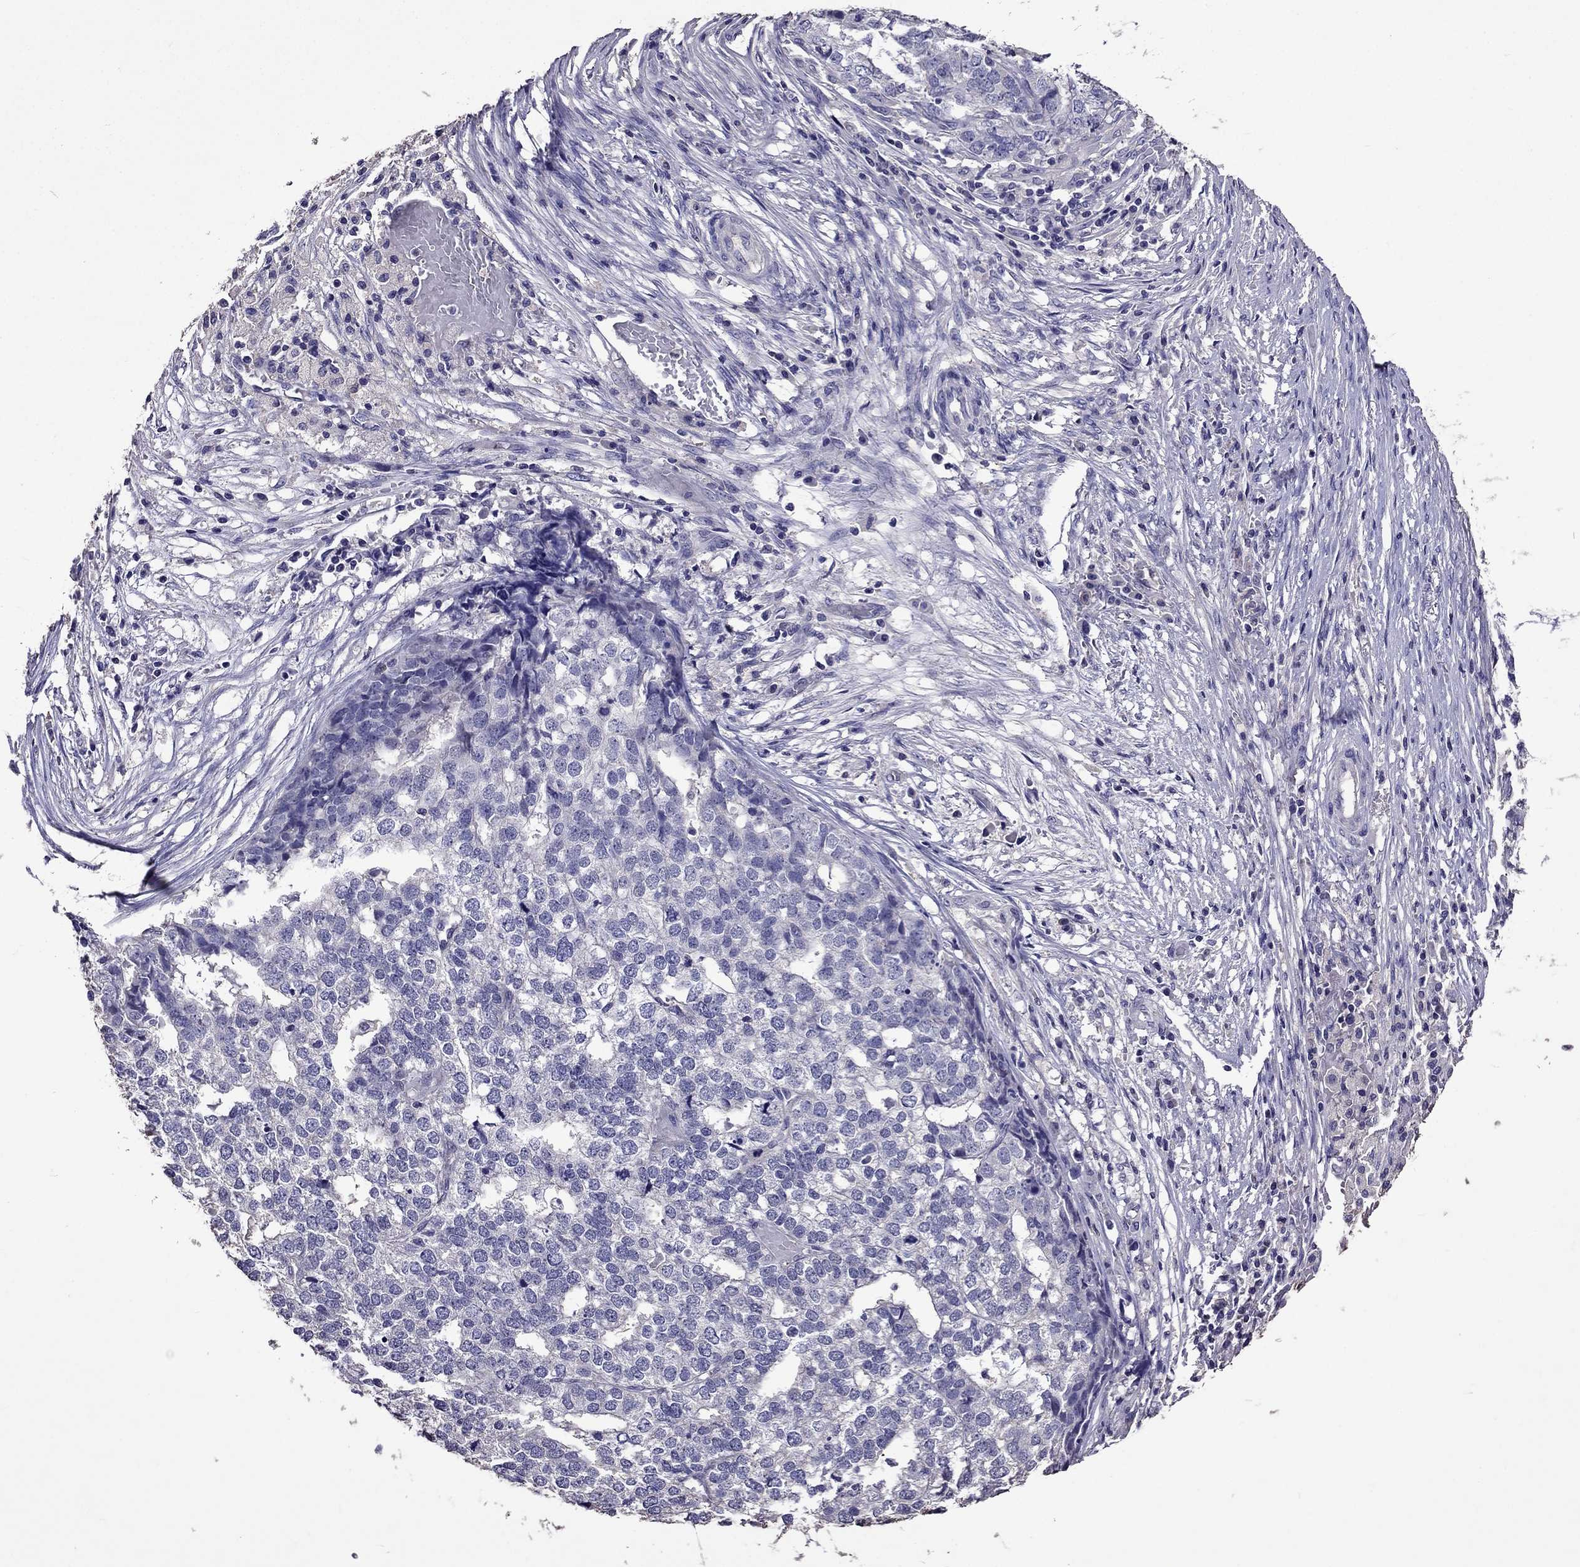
{"staining": {"intensity": "negative", "quantity": "none", "location": "none"}, "tissue": "stomach cancer", "cell_type": "Tumor cells", "image_type": "cancer", "snomed": [{"axis": "morphology", "description": "Adenocarcinoma, NOS"}, {"axis": "topography", "description": "Stomach"}], "caption": "There is no significant expression in tumor cells of stomach cancer. The staining is performed using DAB brown chromogen with nuclei counter-stained in using hematoxylin.", "gene": "NKX3-1", "patient": {"sex": "male", "age": 69}}